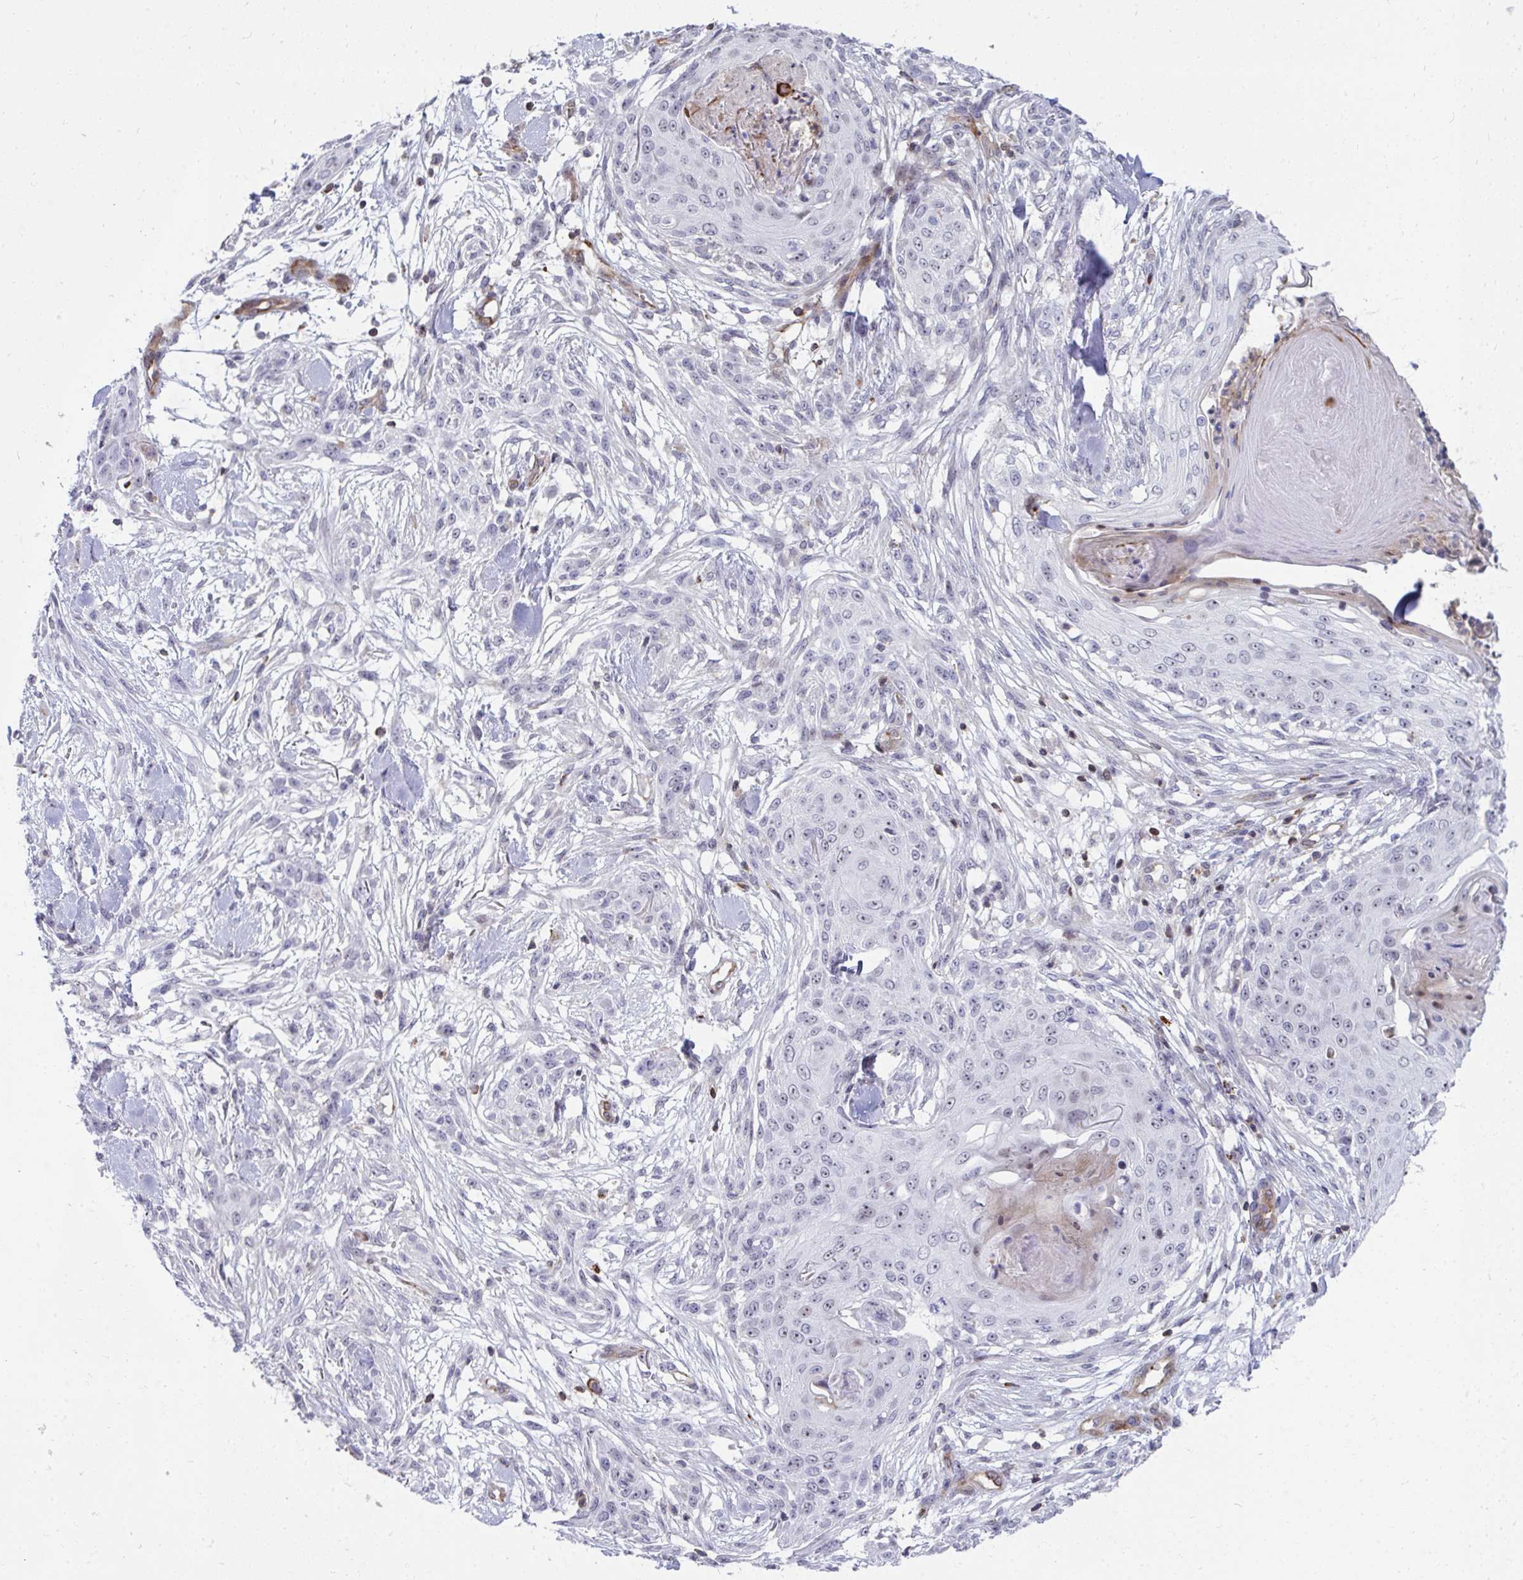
{"staining": {"intensity": "negative", "quantity": "none", "location": "none"}, "tissue": "skin cancer", "cell_type": "Tumor cells", "image_type": "cancer", "snomed": [{"axis": "morphology", "description": "Squamous cell carcinoma, NOS"}, {"axis": "topography", "description": "Skin"}], "caption": "DAB (3,3'-diaminobenzidine) immunohistochemical staining of human squamous cell carcinoma (skin) demonstrates no significant staining in tumor cells.", "gene": "FOXN3", "patient": {"sex": "female", "age": 59}}